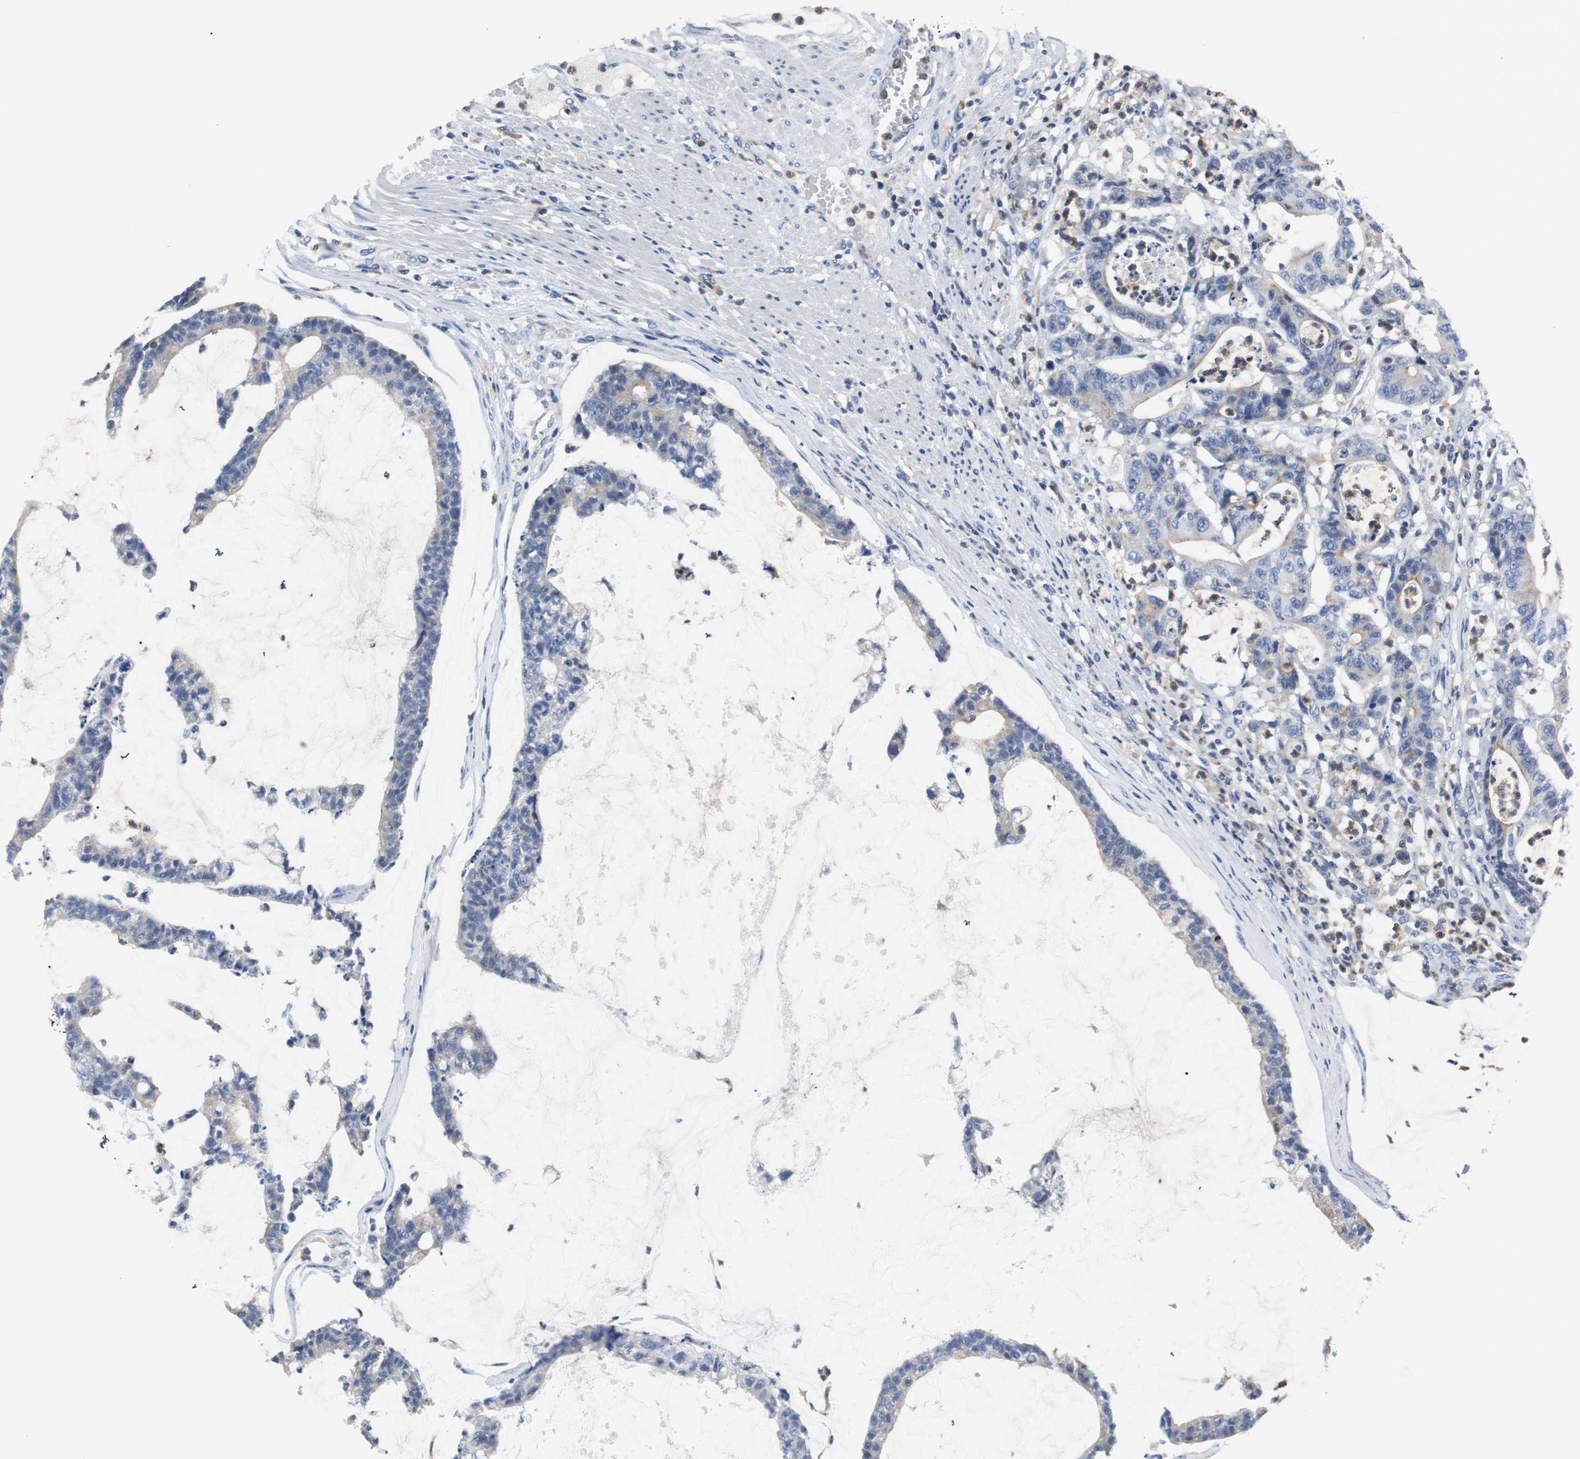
{"staining": {"intensity": "weak", "quantity": "25%-75%", "location": "cytoplasmic/membranous"}, "tissue": "colorectal cancer", "cell_type": "Tumor cells", "image_type": "cancer", "snomed": [{"axis": "morphology", "description": "Adenocarcinoma, NOS"}, {"axis": "topography", "description": "Colon"}], "caption": "There is low levels of weak cytoplasmic/membranous positivity in tumor cells of colorectal cancer, as demonstrated by immunohistochemical staining (brown color).", "gene": "VAMP8", "patient": {"sex": "female", "age": 84}}